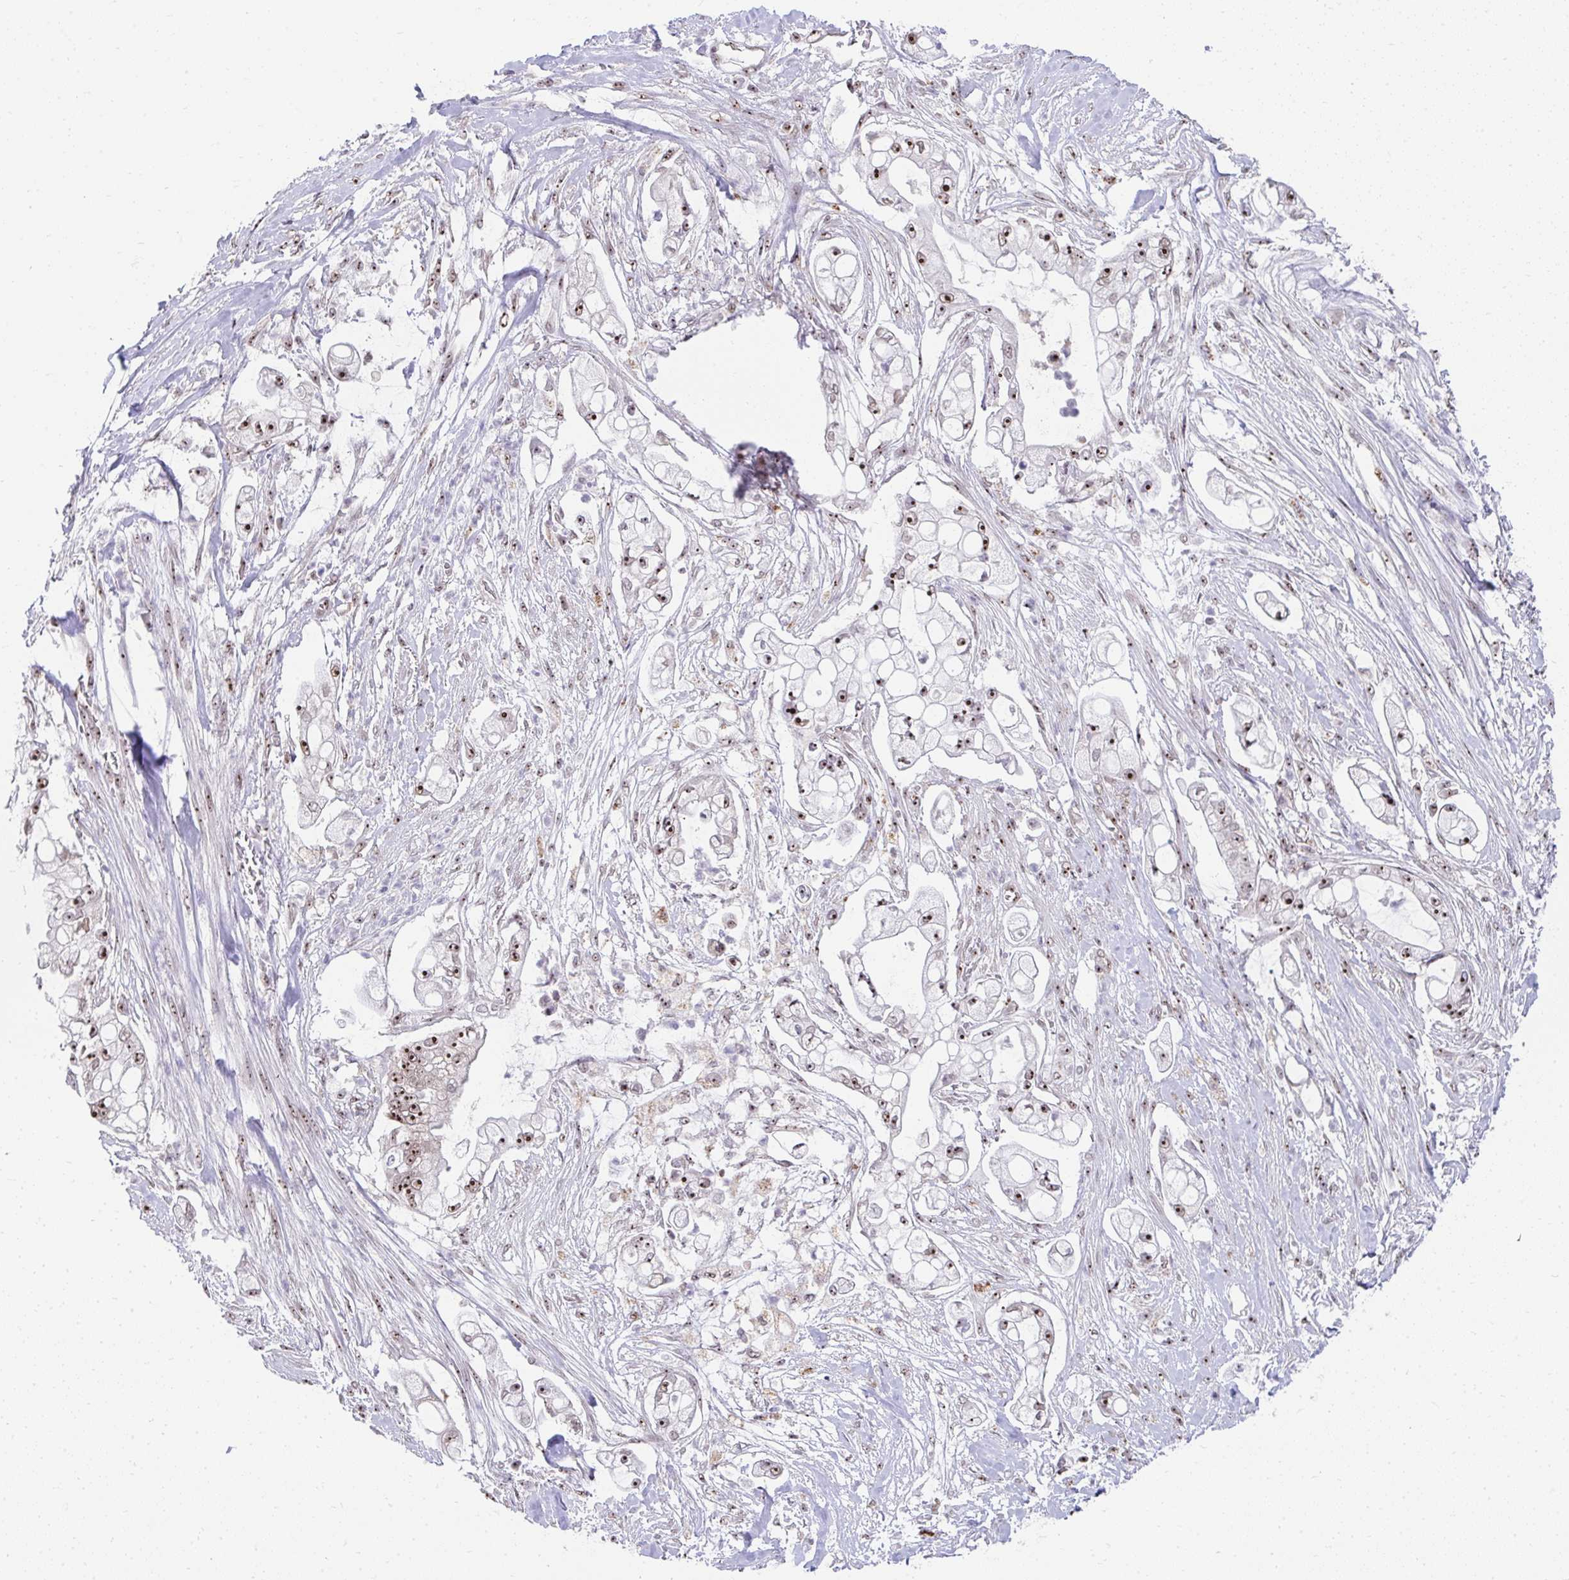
{"staining": {"intensity": "strong", "quantity": "25%-75%", "location": "cytoplasmic/membranous,nuclear"}, "tissue": "pancreatic cancer", "cell_type": "Tumor cells", "image_type": "cancer", "snomed": [{"axis": "morphology", "description": "Adenocarcinoma, NOS"}, {"axis": "topography", "description": "Pancreas"}], "caption": "The micrograph reveals a brown stain indicating the presence of a protein in the cytoplasmic/membranous and nuclear of tumor cells in adenocarcinoma (pancreatic). Using DAB (brown) and hematoxylin (blue) stains, captured at high magnification using brightfield microscopy.", "gene": "HIRA", "patient": {"sex": "female", "age": 69}}